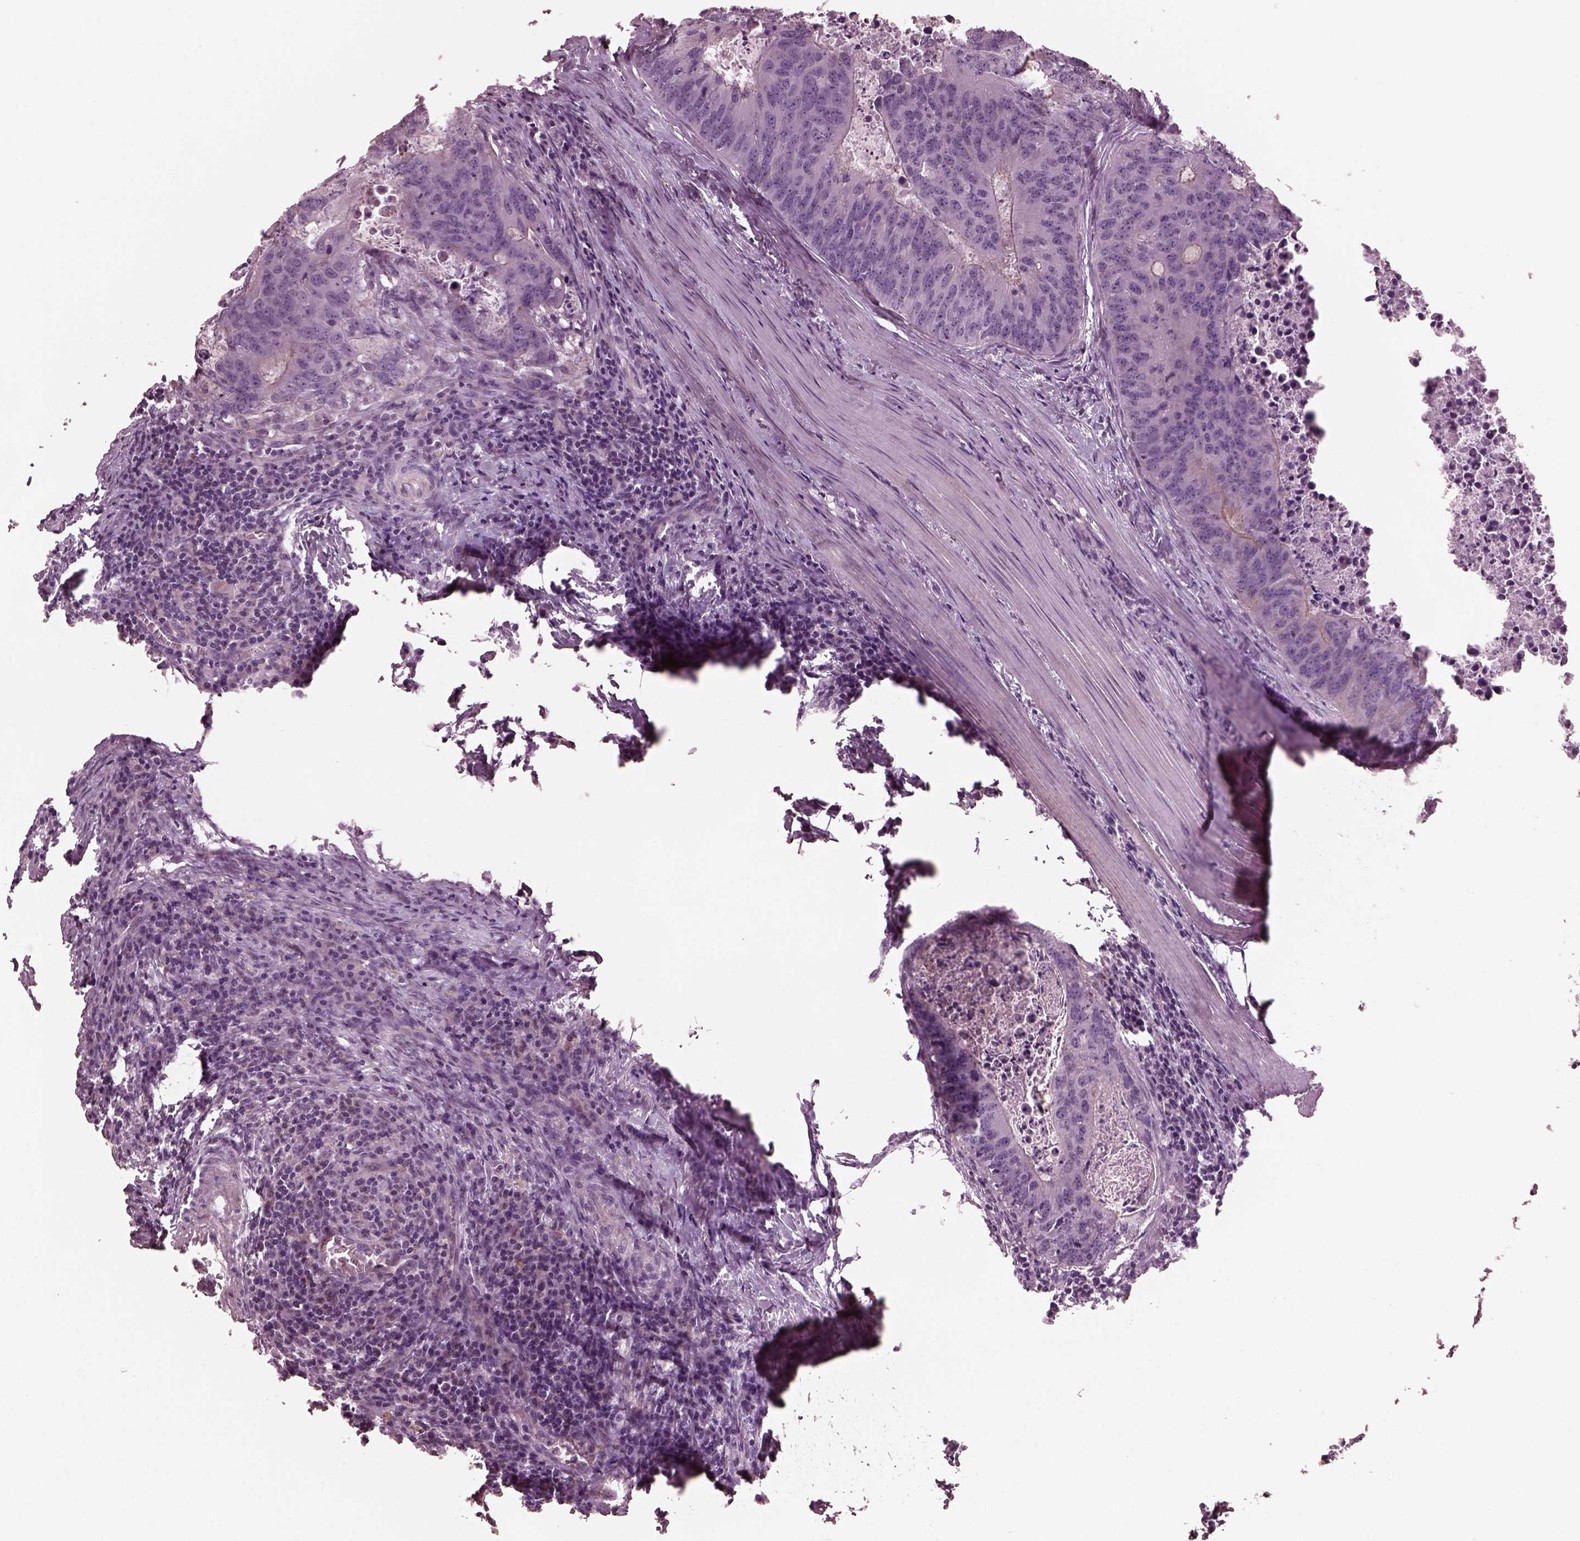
{"staining": {"intensity": "moderate", "quantity": "<25%", "location": "cytoplasmic/membranous"}, "tissue": "colorectal cancer", "cell_type": "Tumor cells", "image_type": "cancer", "snomed": [{"axis": "morphology", "description": "Adenocarcinoma, NOS"}, {"axis": "topography", "description": "Colon"}], "caption": "A micrograph of human colorectal adenocarcinoma stained for a protein demonstrates moderate cytoplasmic/membranous brown staining in tumor cells. Ihc stains the protein in brown and the nuclei are stained blue.", "gene": "GDF11", "patient": {"sex": "male", "age": 67}}